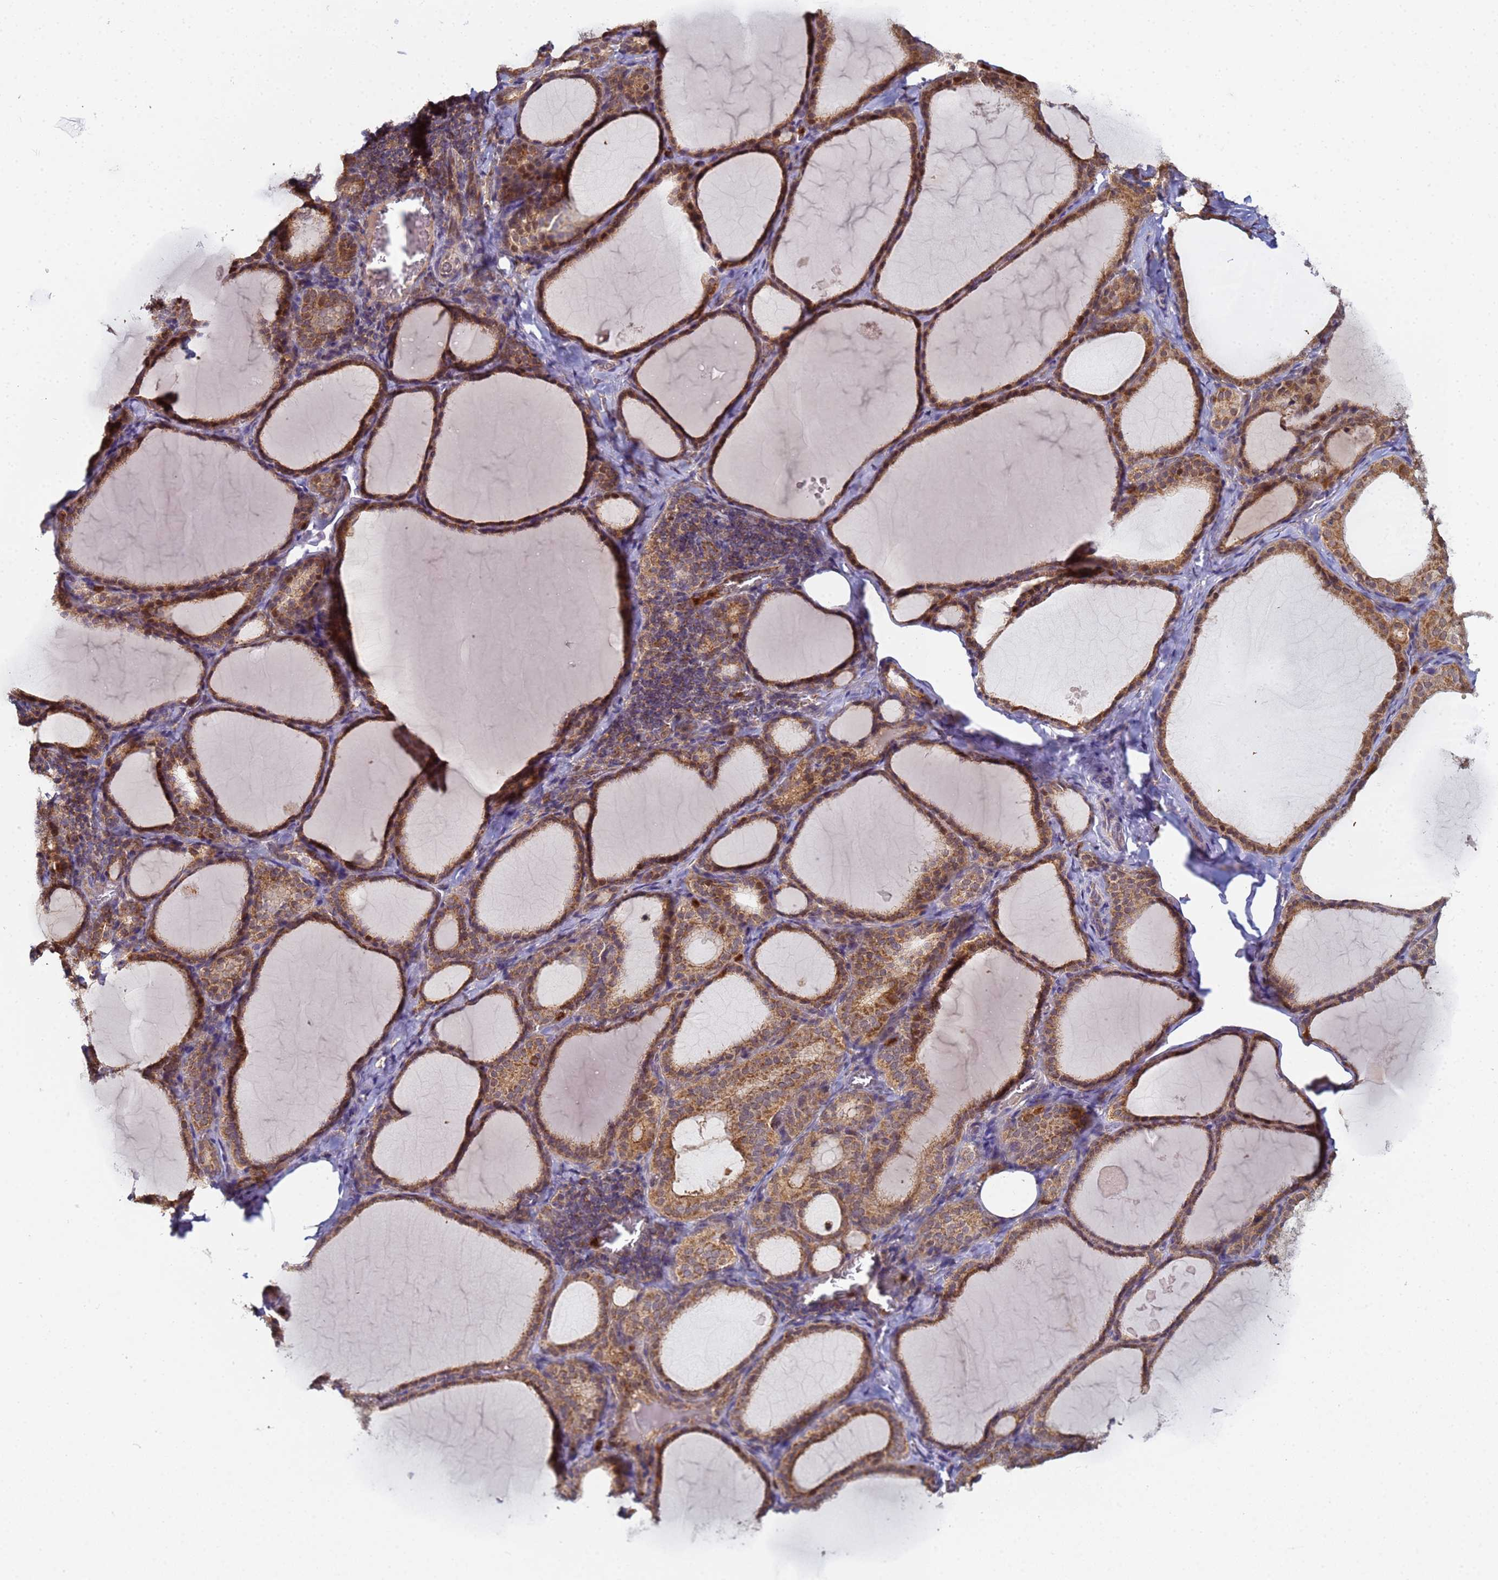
{"staining": {"intensity": "moderate", "quantity": ">75%", "location": "cytoplasmic/membranous,nuclear"}, "tissue": "thyroid gland", "cell_type": "Glandular cells", "image_type": "normal", "snomed": [{"axis": "morphology", "description": "Normal tissue, NOS"}, {"axis": "topography", "description": "Thyroid gland"}], "caption": "Thyroid gland stained for a protein displays moderate cytoplasmic/membranous,nuclear positivity in glandular cells. The staining was performed using DAB, with brown indicating positive protein expression. Nuclei are stained blue with hematoxylin.", "gene": "CCDC127", "patient": {"sex": "female", "age": 39}}